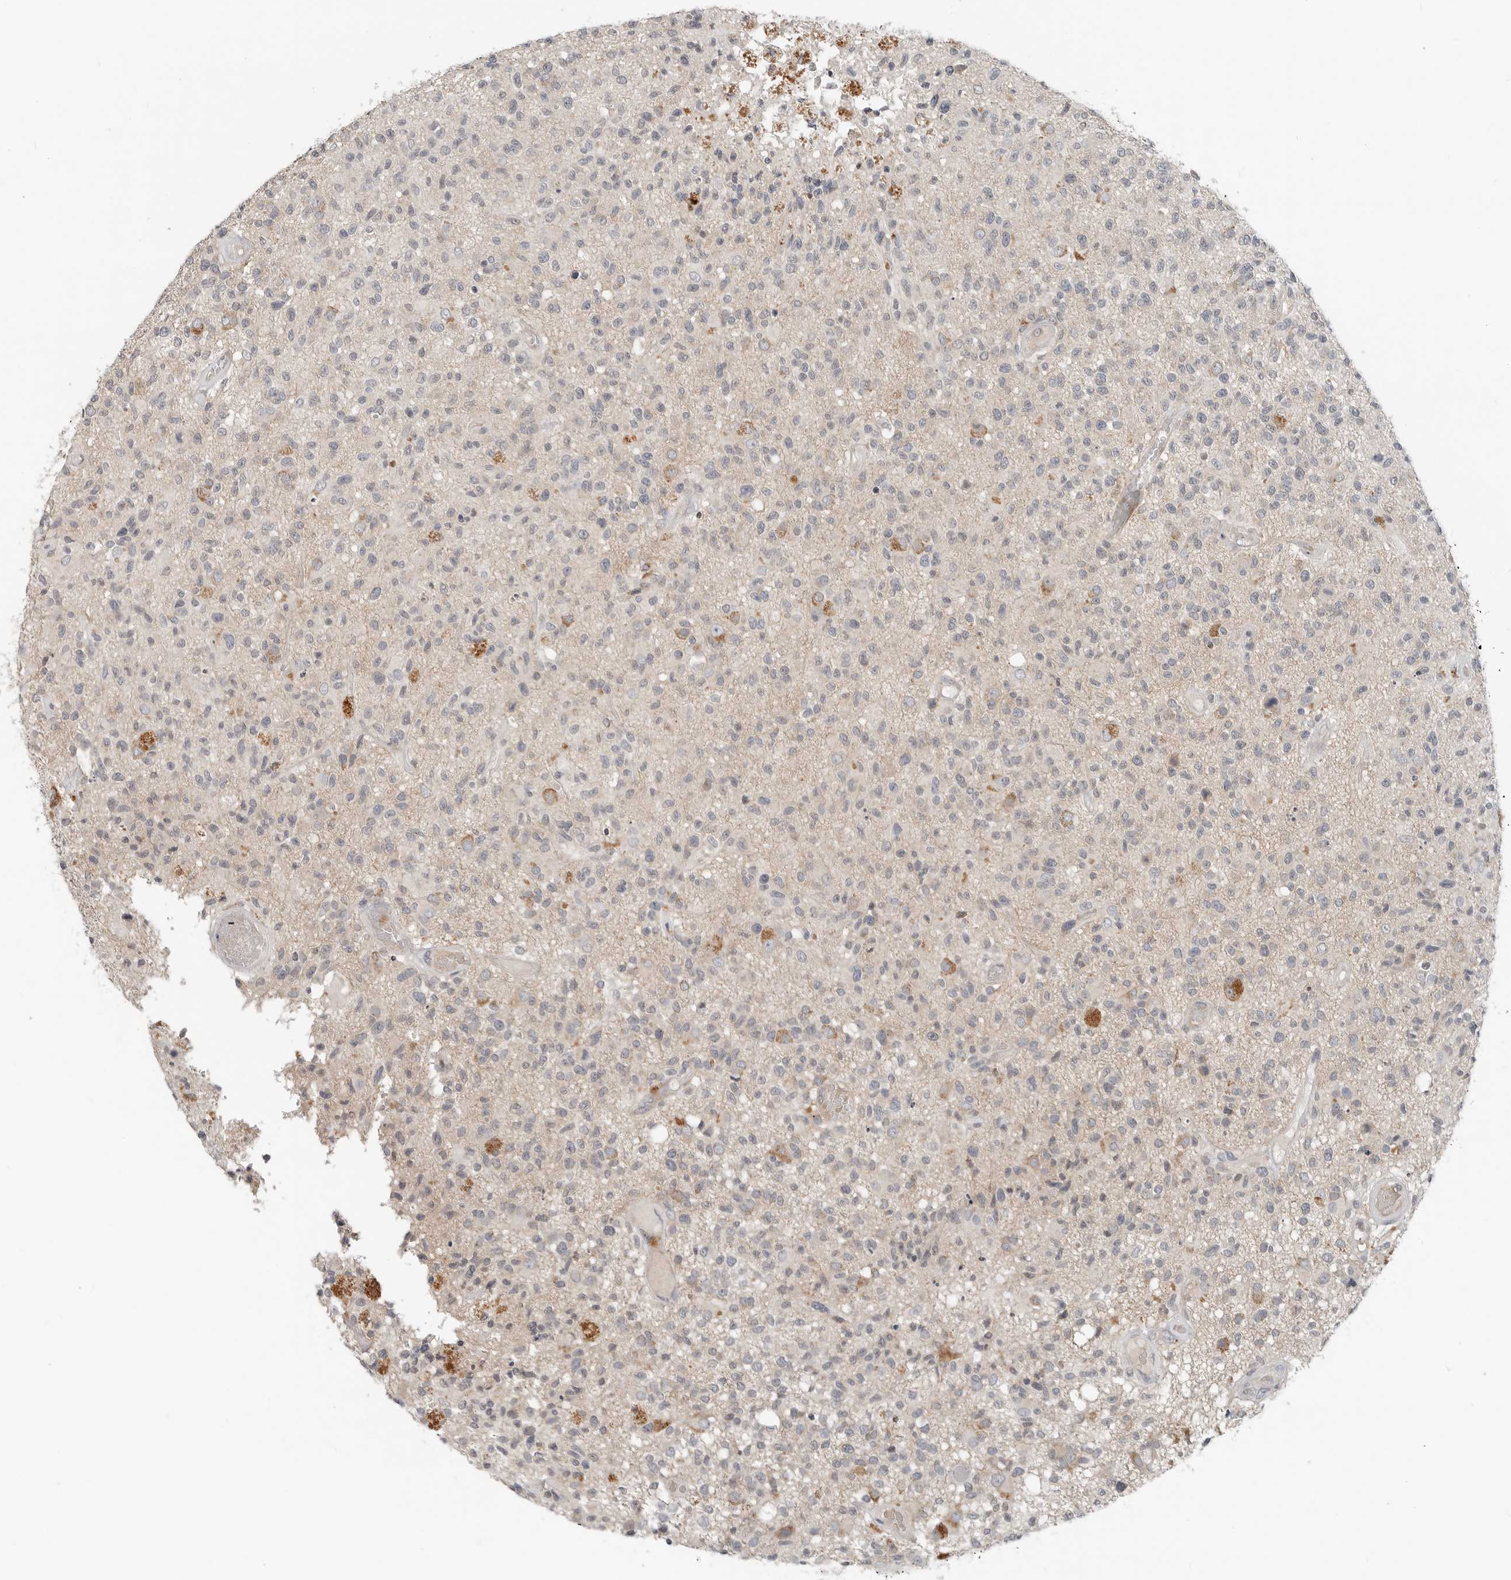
{"staining": {"intensity": "negative", "quantity": "none", "location": "none"}, "tissue": "glioma", "cell_type": "Tumor cells", "image_type": "cancer", "snomed": [{"axis": "morphology", "description": "Glioma, malignant, High grade"}, {"axis": "morphology", "description": "Glioblastoma, NOS"}, {"axis": "topography", "description": "Brain"}], "caption": "Tumor cells show no significant expression in malignant high-grade glioma.", "gene": "FCRLB", "patient": {"sex": "male", "age": 60}}